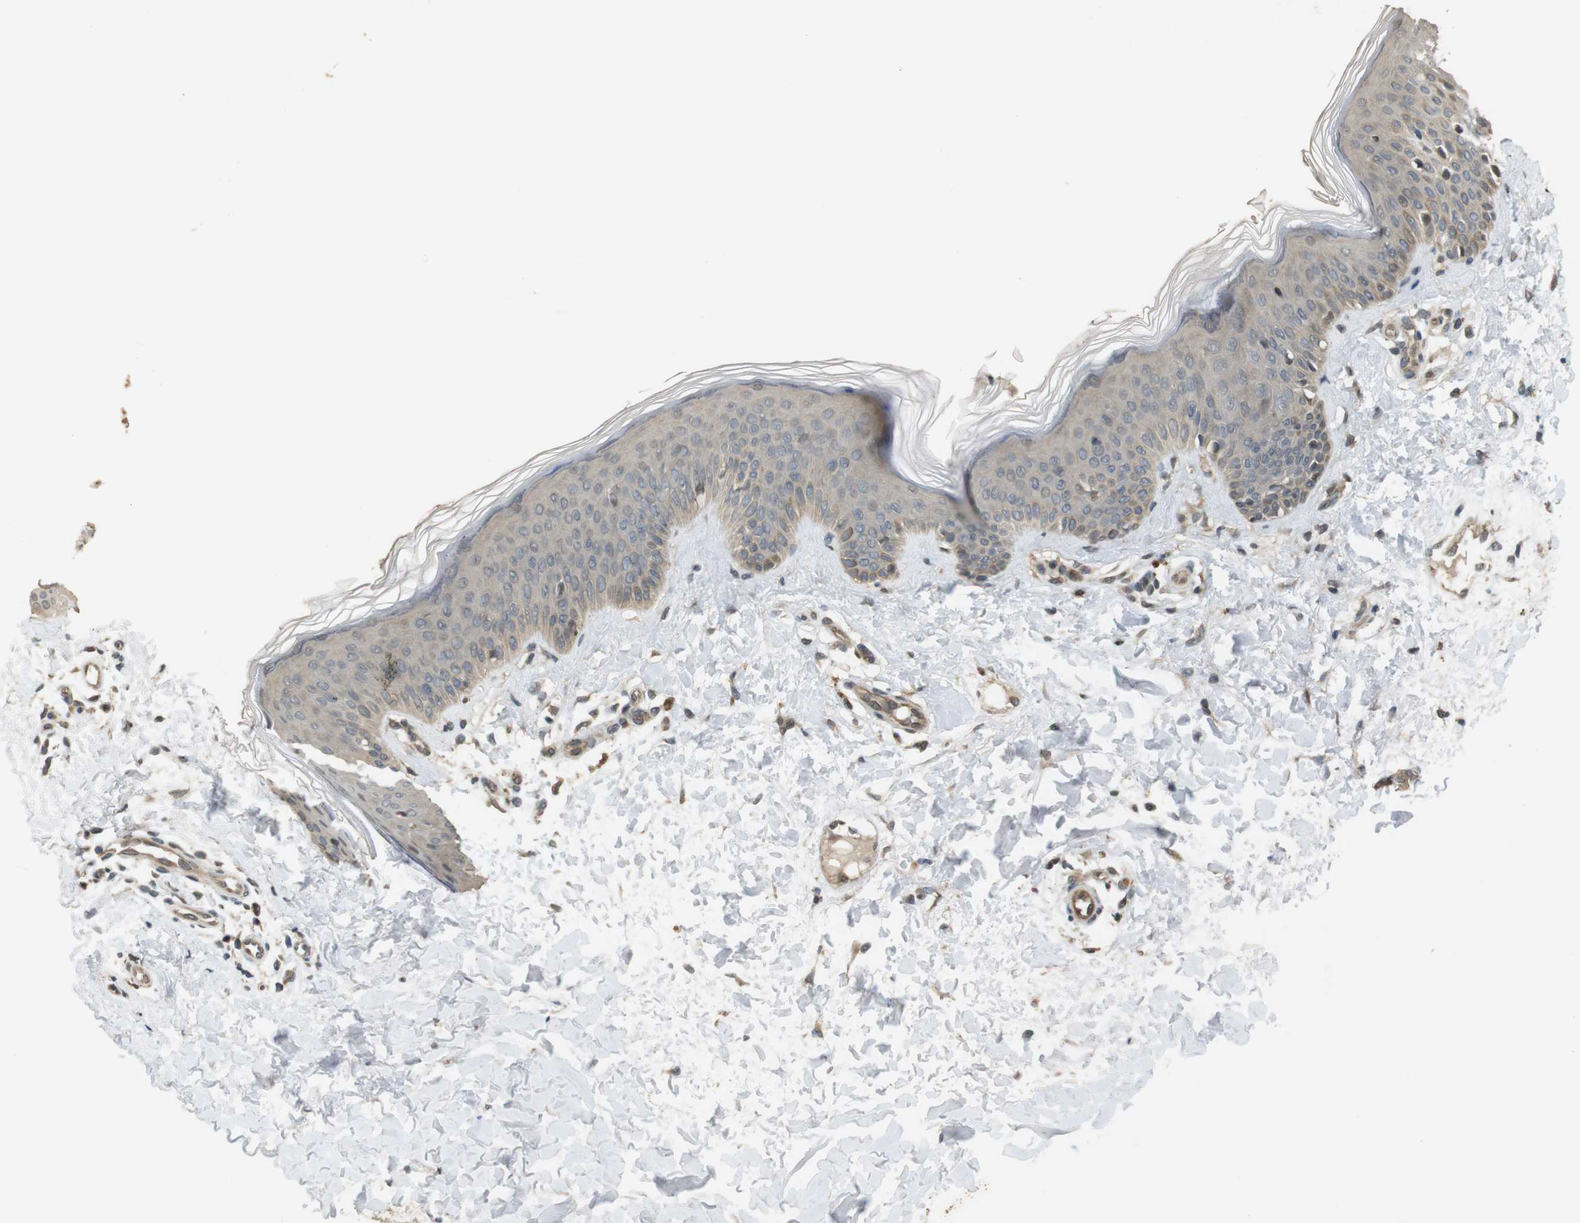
{"staining": {"intensity": "moderate", "quantity": ">75%", "location": "cytoplasmic/membranous"}, "tissue": "skin", "cell_type": "Fibroblasts", "image_type": "normal", "snomed": [{"axis": "morphology", "description": "Normal tissue, NOS"}, {"axis": "topography", "description": "Skin"}], "caption": "Protein positivity by immunohistochemistry reveals moderate cytoplasmic/membranous expression in approximately >75% of fibroblasts in unremarkable skin. (IHC, brightfield microscopy, high magnification).", "gene": "FZD10", "patient": {"sex": "male", "age": 16}}